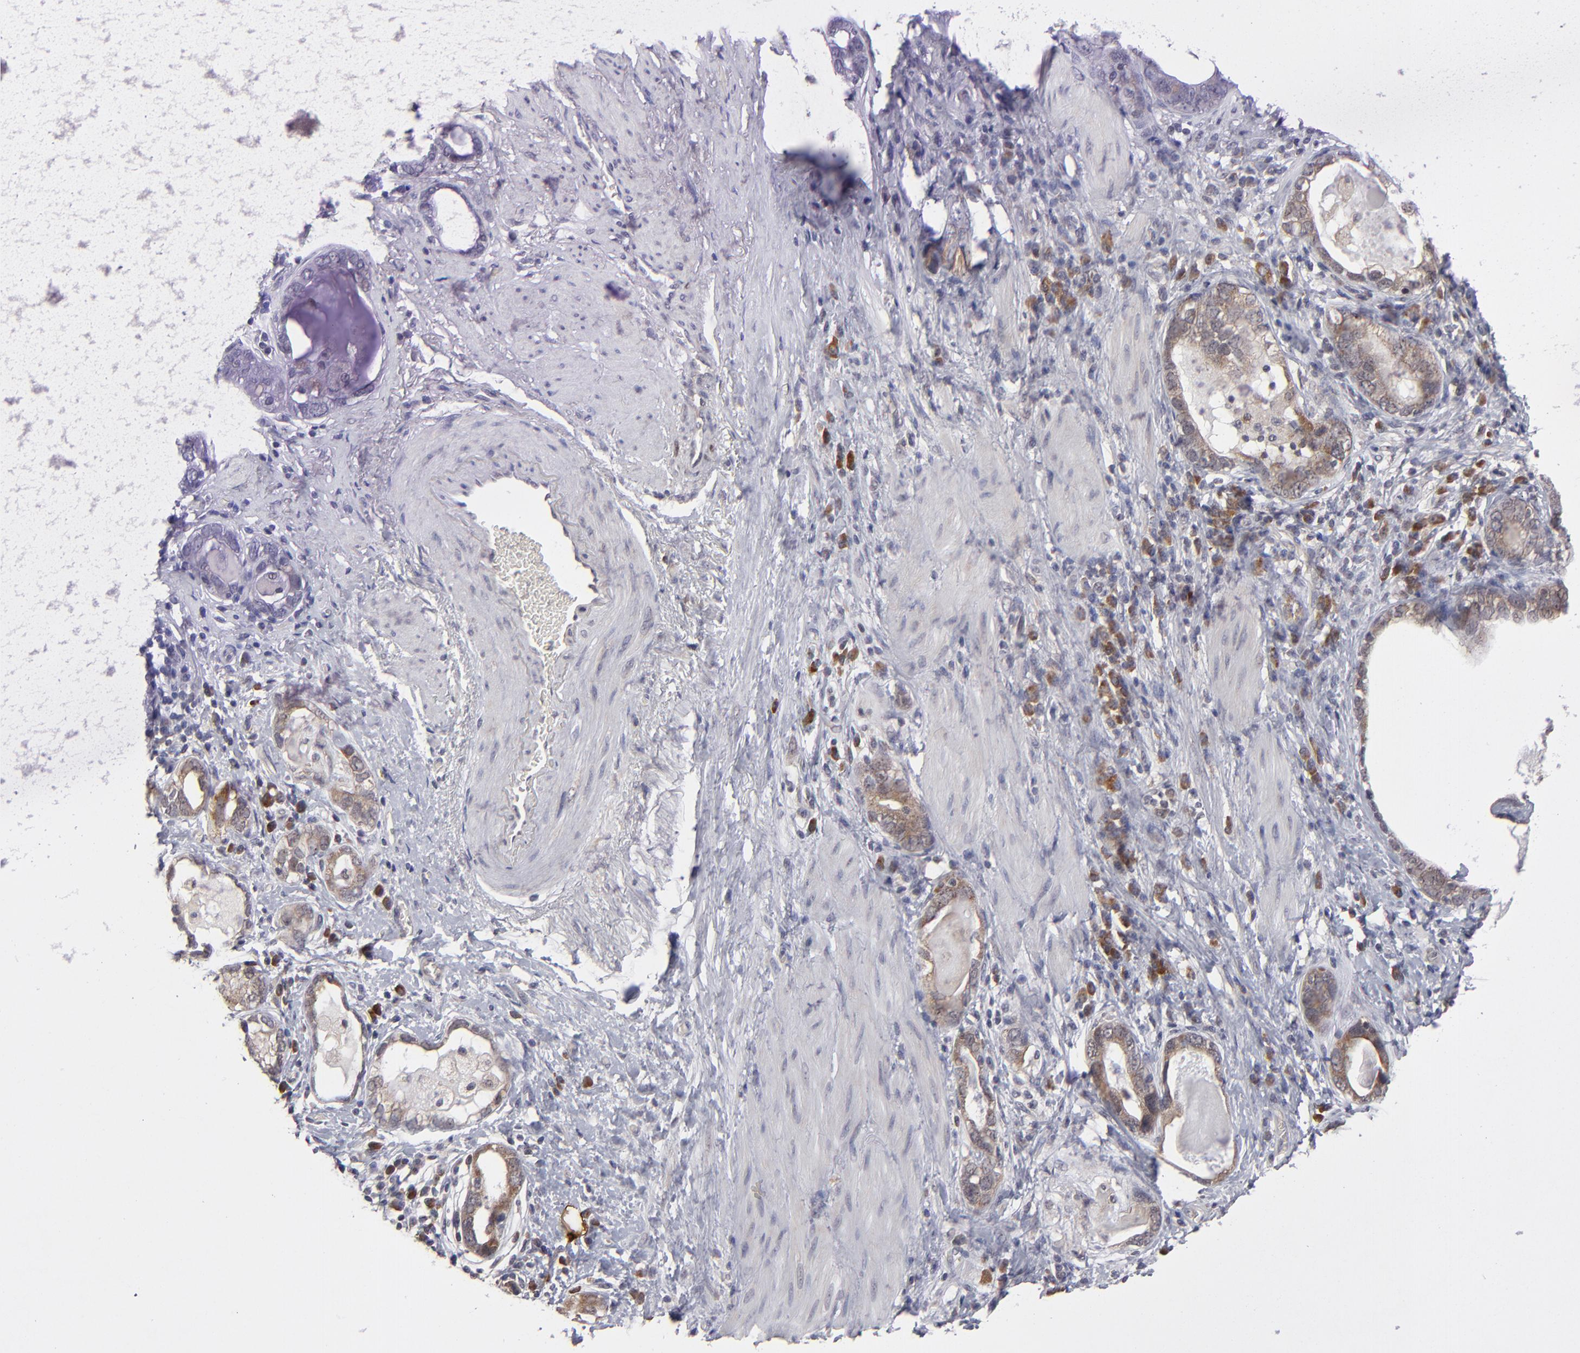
{"staining": {"intensity": "weak", "quantity": ">75%", "location": "cytoplasmic/membranous"}, "tissue": "stomach cancer", "cell_type": "Tumor cells", "image_type": "cancer", "snomed": [{"axis": "morphology", "description": "Adenocarcinoma, NOS"}, {"axis": "topography", "description": "Stomach, lower"}], "caption": "The image shows staining of stomach cancer, revealing weak cytoplasmic/membranous protein staining (brown color) within tumor cells.", "gene": "GLCCI1", "patient": {"sex": "female", "age": 93}}